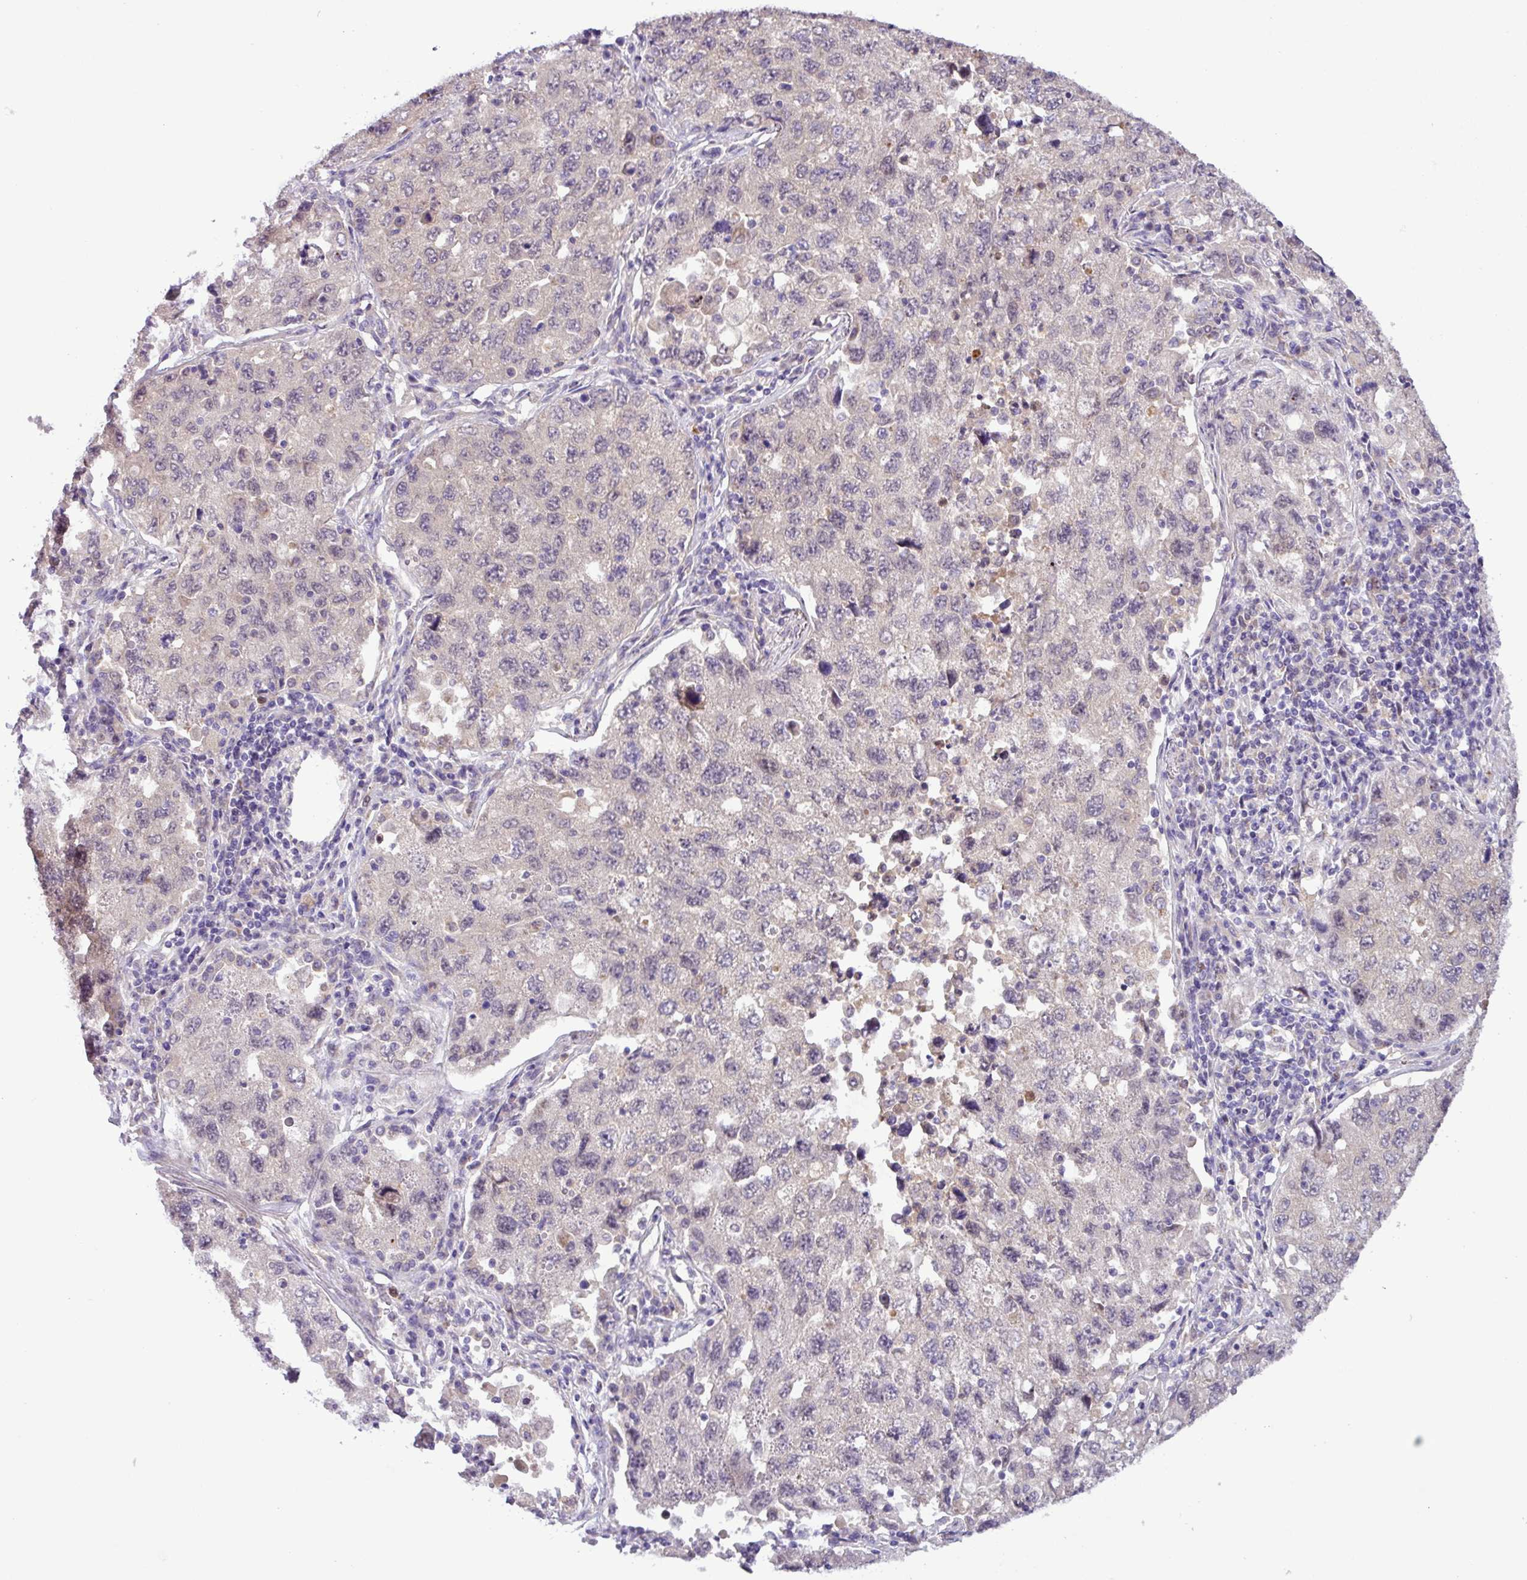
{"staining": {"intensity": "negative", "quantity": "none", "location": "none"}, "tissue": "lung cancer", "cell_type": "Tumor cells", "image_type": "cancer", "snomed": [{"axis": "morphology", "description": "Adenocarcinoma, NOS"}, {"axis": "topography", "description": "Lung"}], "caption": "Tumor cells show no significant staining in adenocarcinoma (lung).", "gene": "TONSL", "patient": {"sex": "female", "age": 57}}